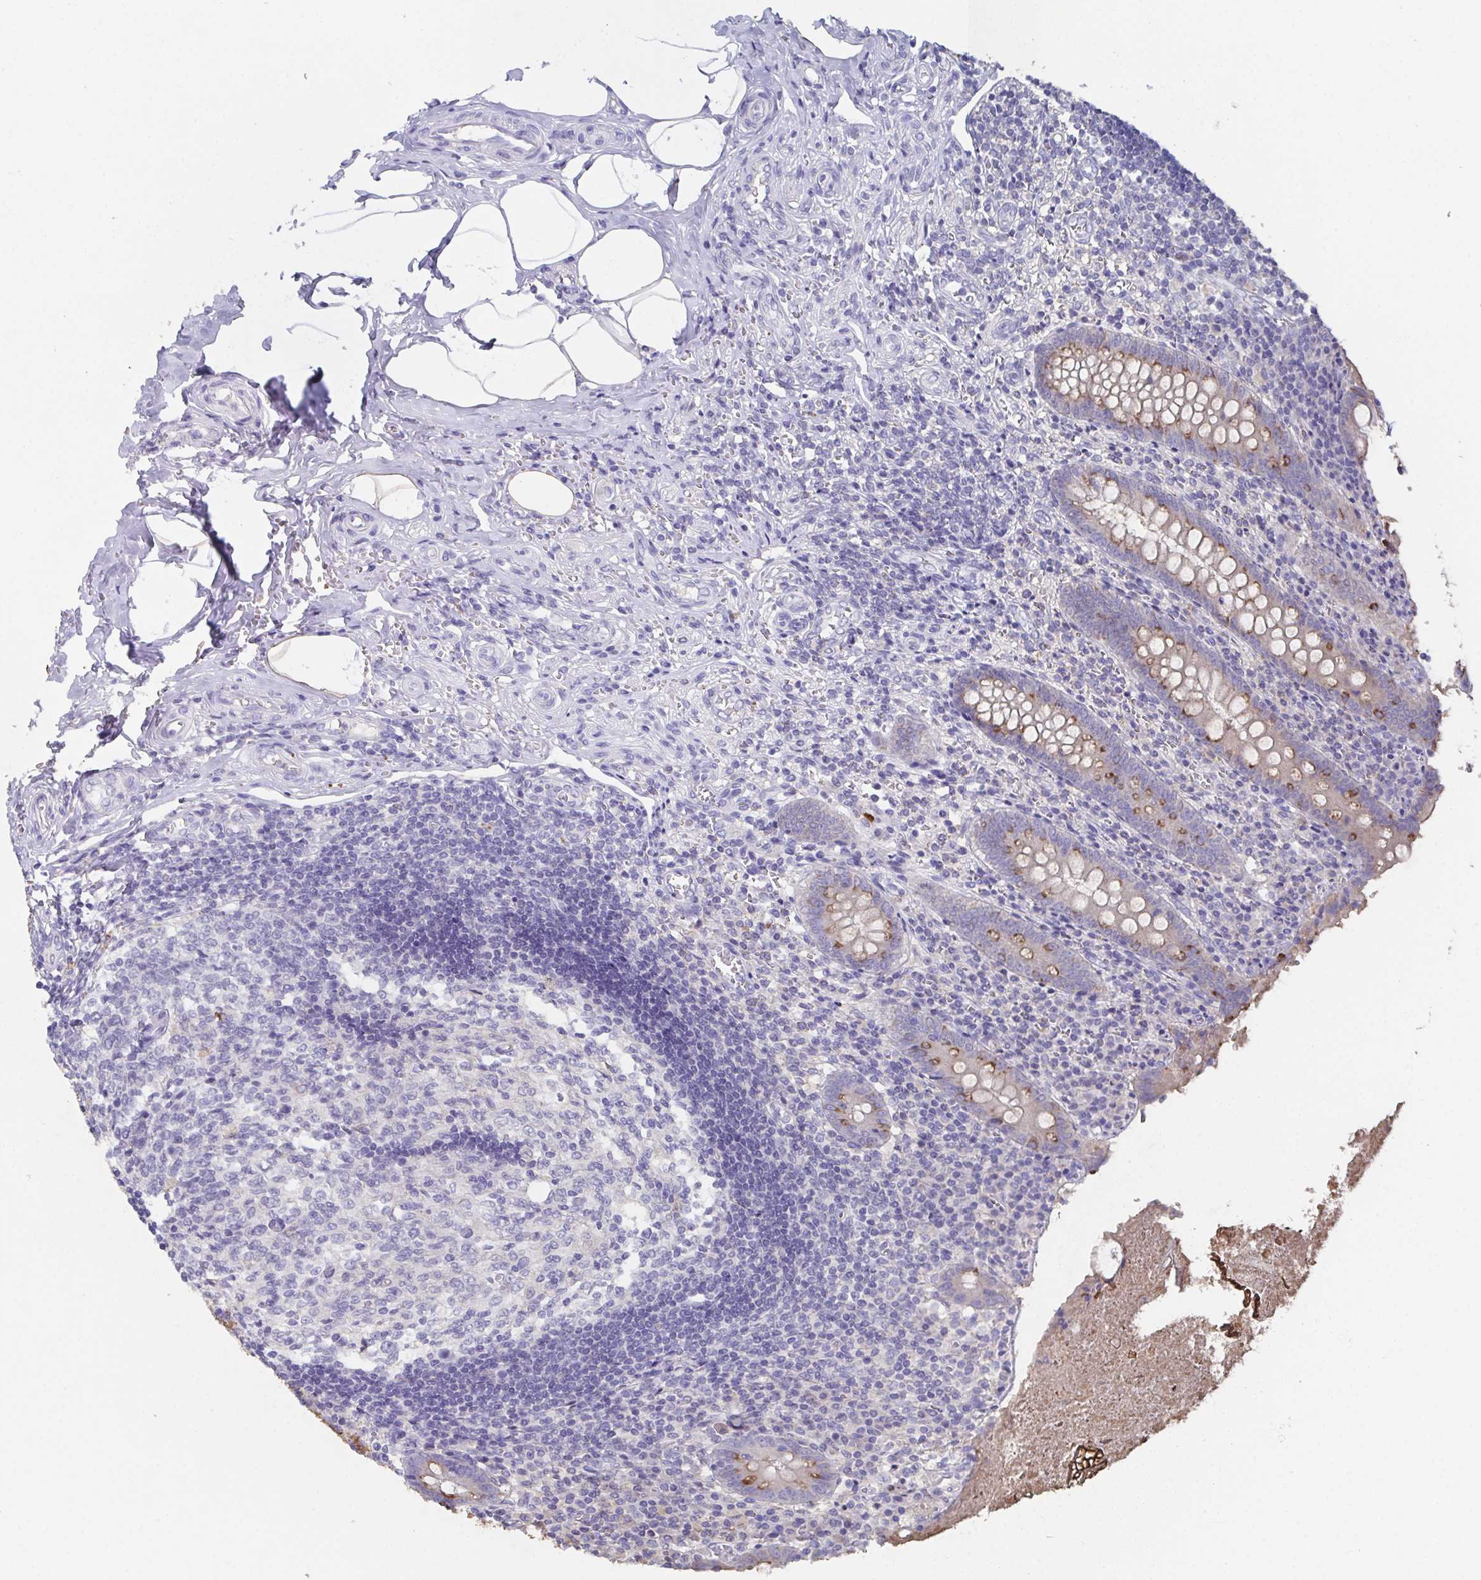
{"staining": {"intensity": "moderate", "quantity": "25%-75%", "location": "cytoplasmic/membranous"}, "tissue": "appendix", "cell_type": "Glandular cells", "image_type": "normal", "snomed": [{"axis": "morphology", "description": "Normal tissue, NOS"}, {"axis": "topography", "description": "Appendix"}], "caption": "A medium amount of moderate cytoplasmic/membranous positivity is present in about 25%-75% of glandular cells in unremarkable appendix. (brown staining indicates protein expression, while blue staining denotes nuclei).", "gene": "SSC4D", "patient": {"sex": "female", "age": 17}}